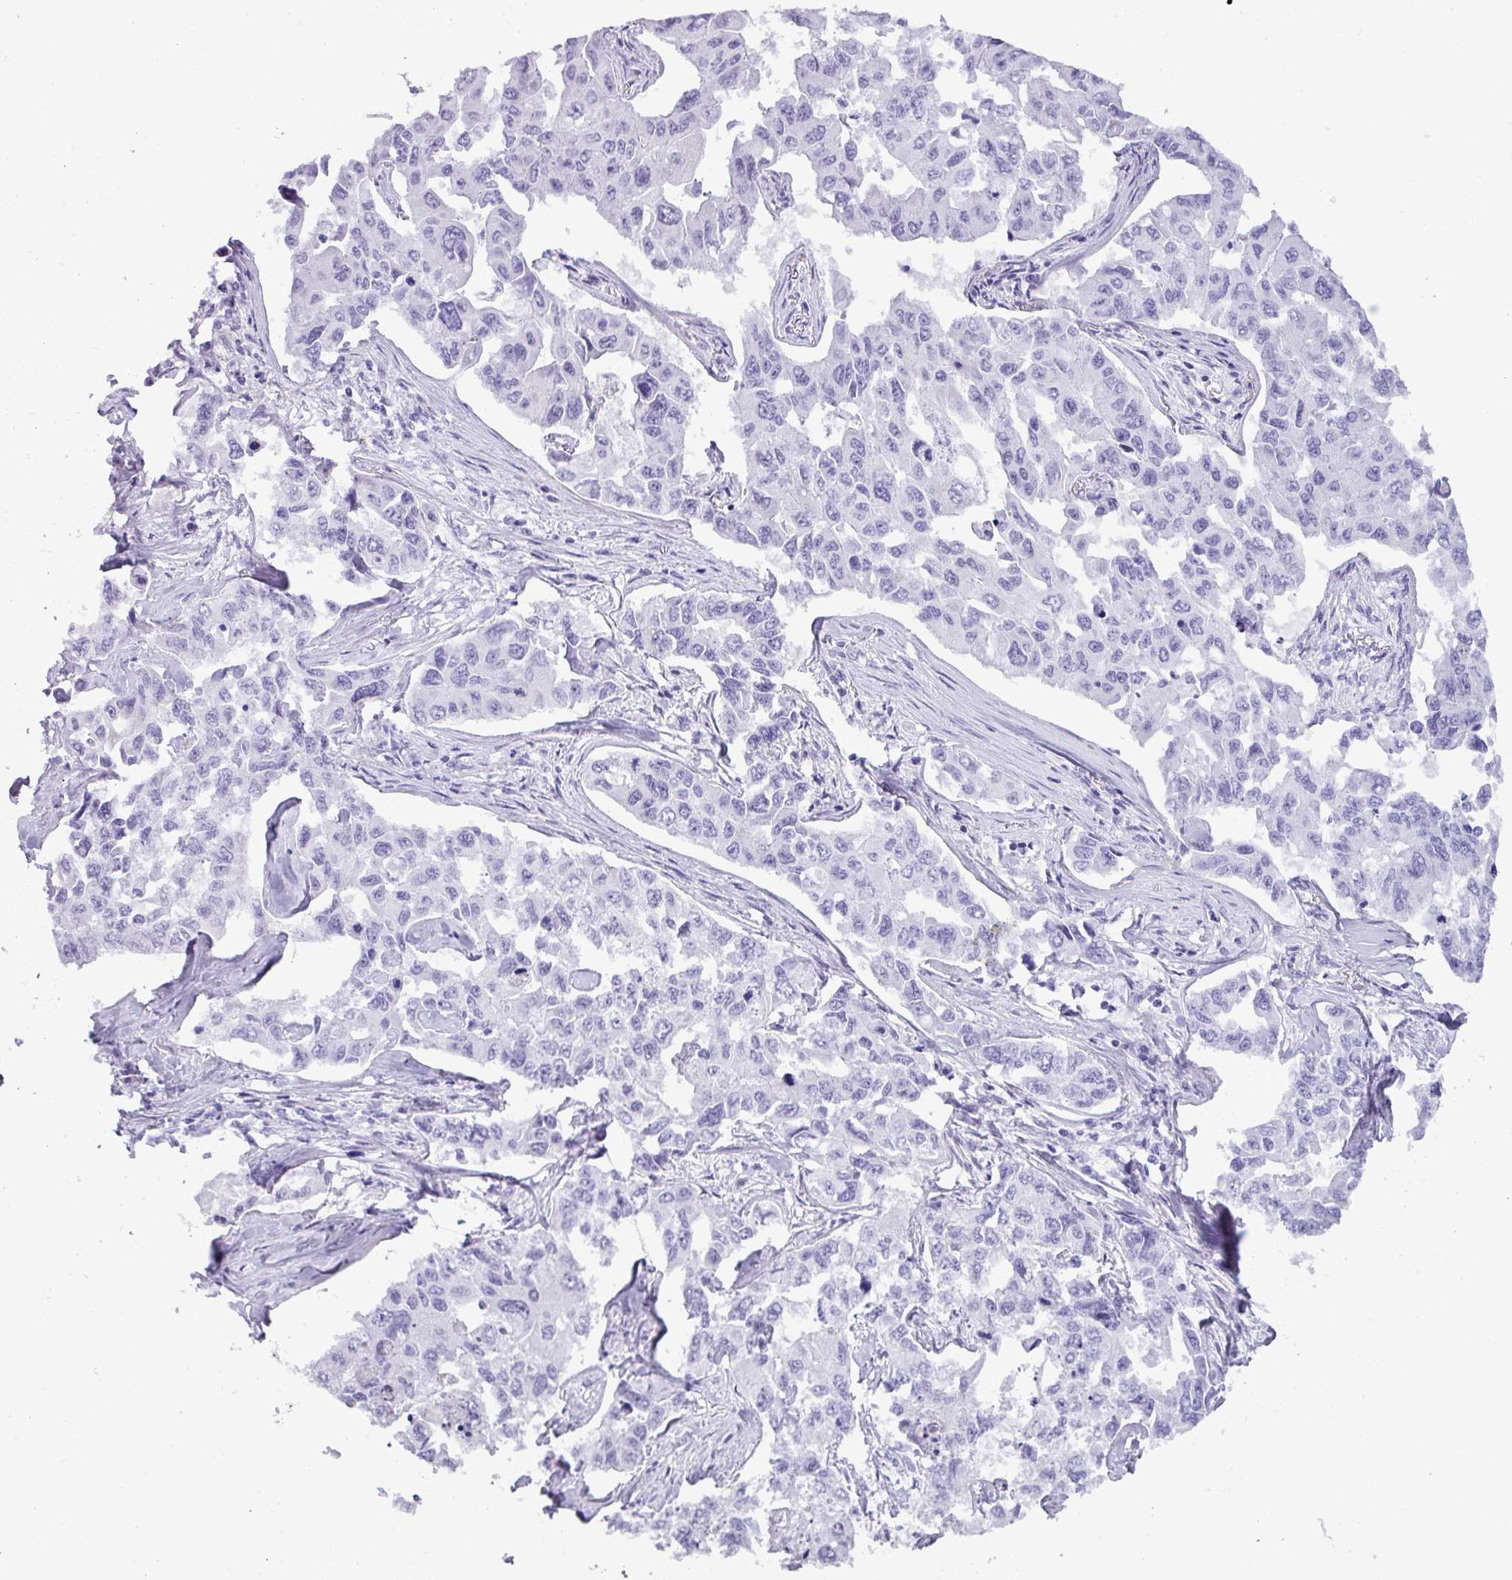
{"staining": {"intensity": "negative", "quantity": "none", "location": "none"}, "tissue": "lung cancer", "cell_type": "Tumor cells", "image_type": "cancer", "snomed": [{"axis": "morphology", "description": "Adenocarcinoma, NOS"}, {"axis": "topography", "description": "Lung"}], "caption": "This histopathology image is of lung cancer (adenocarcinoma) stained with immunohistochemistry to label a protein in brown with the nuclei are counter-stained blue. There is no positivity in tumor cells.", "gene": "NCCRP1", "patient": {"sex": "male", "age": 64}}